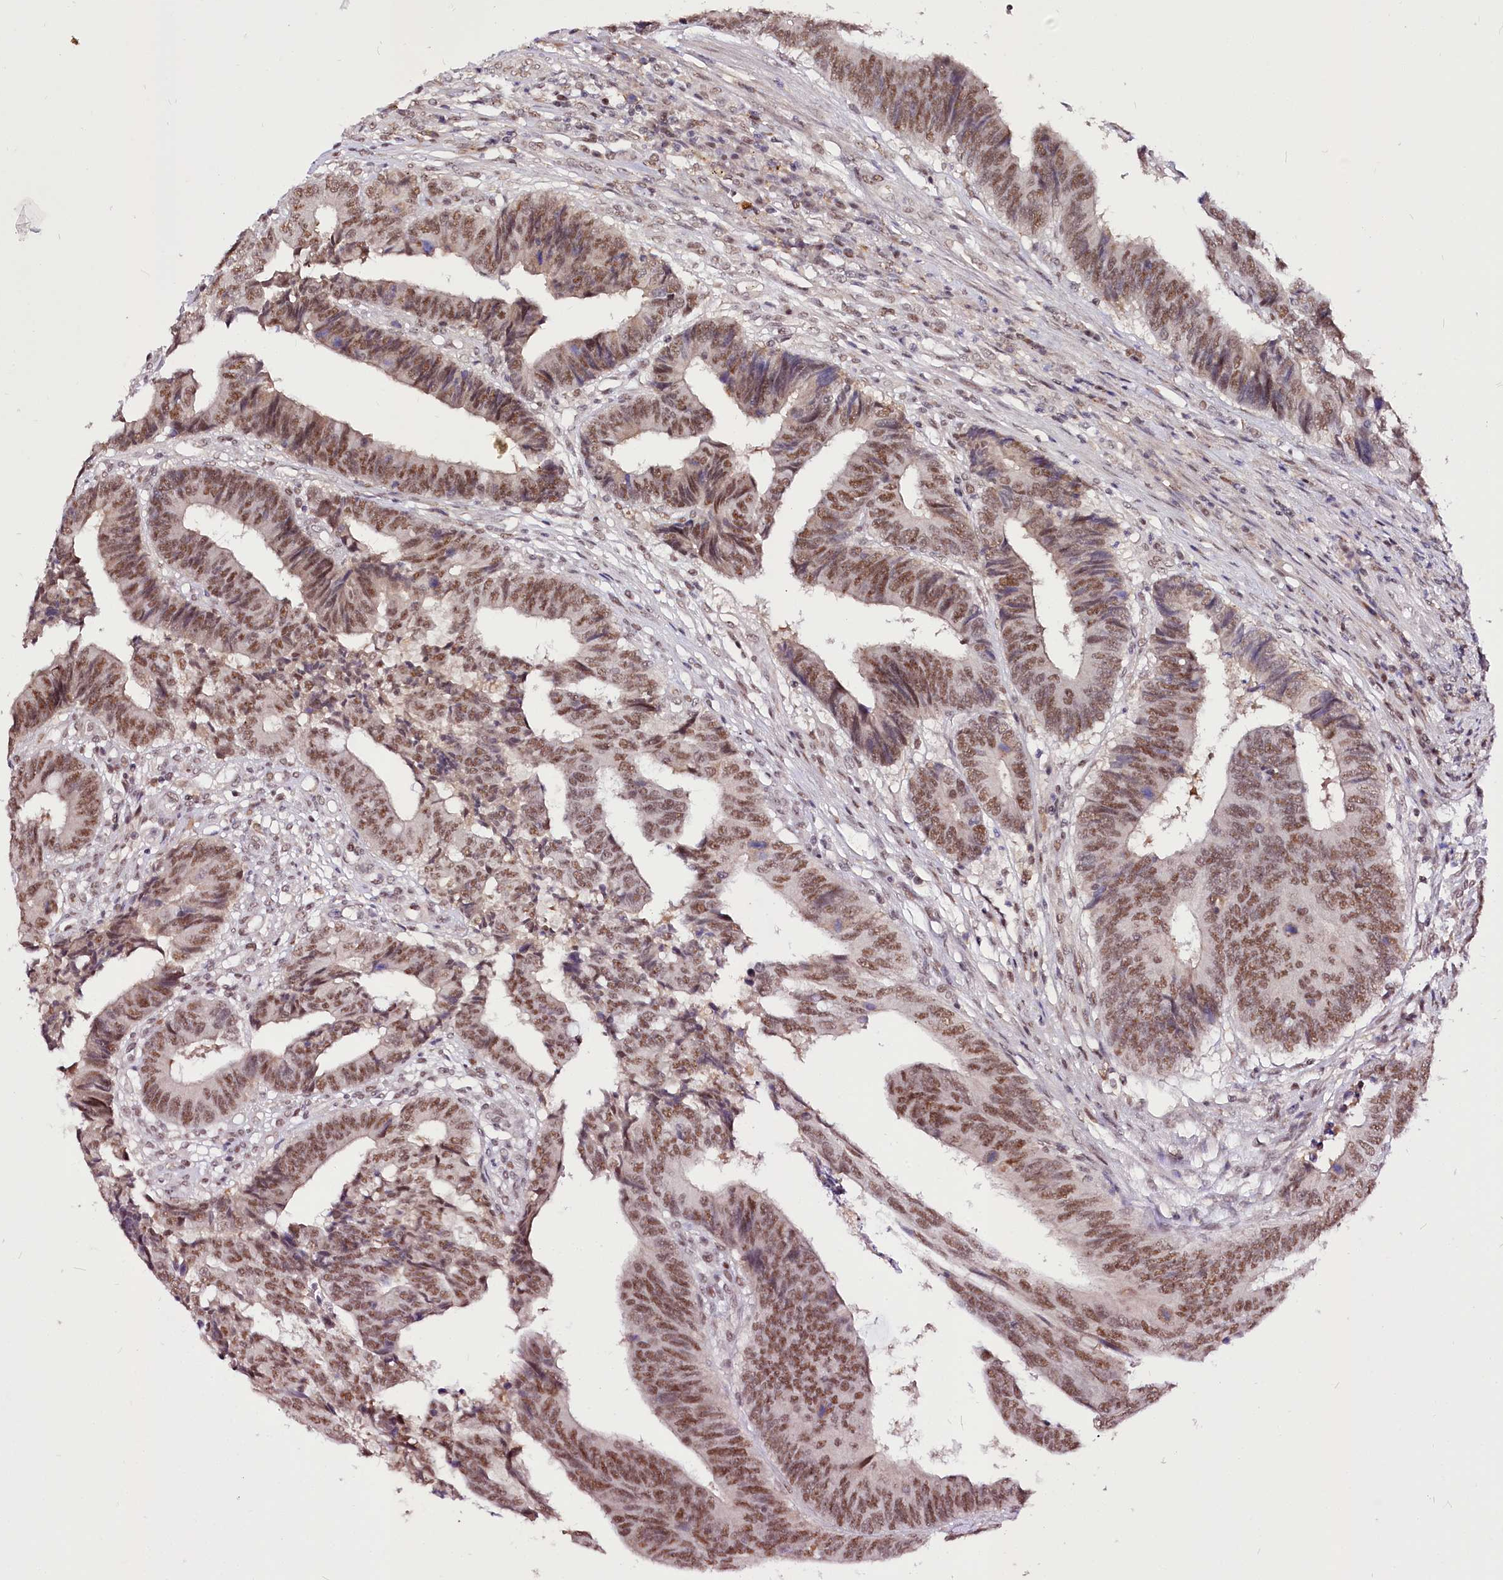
{"staining": {"intensity": "moderate", "quantity": ">75%", "location": "nuclear"}, "tissue": "colorectal cancer", "cell_type": "Tumor cells", "image_type": "cancer", "snomed": [{"axis": "morphology", "description": "Adenocarcinoma, NOS"}, {"axis": "topography", "description": "Rectum"}], "caption": "About >75% of tumor cells in adenocarcinoma (colorectal) show moderate nuclear protein staining as visualized by brown immunohistochemical staining.", "gene": "POLA2", "patient": {"sex": "male", "age": 84}}